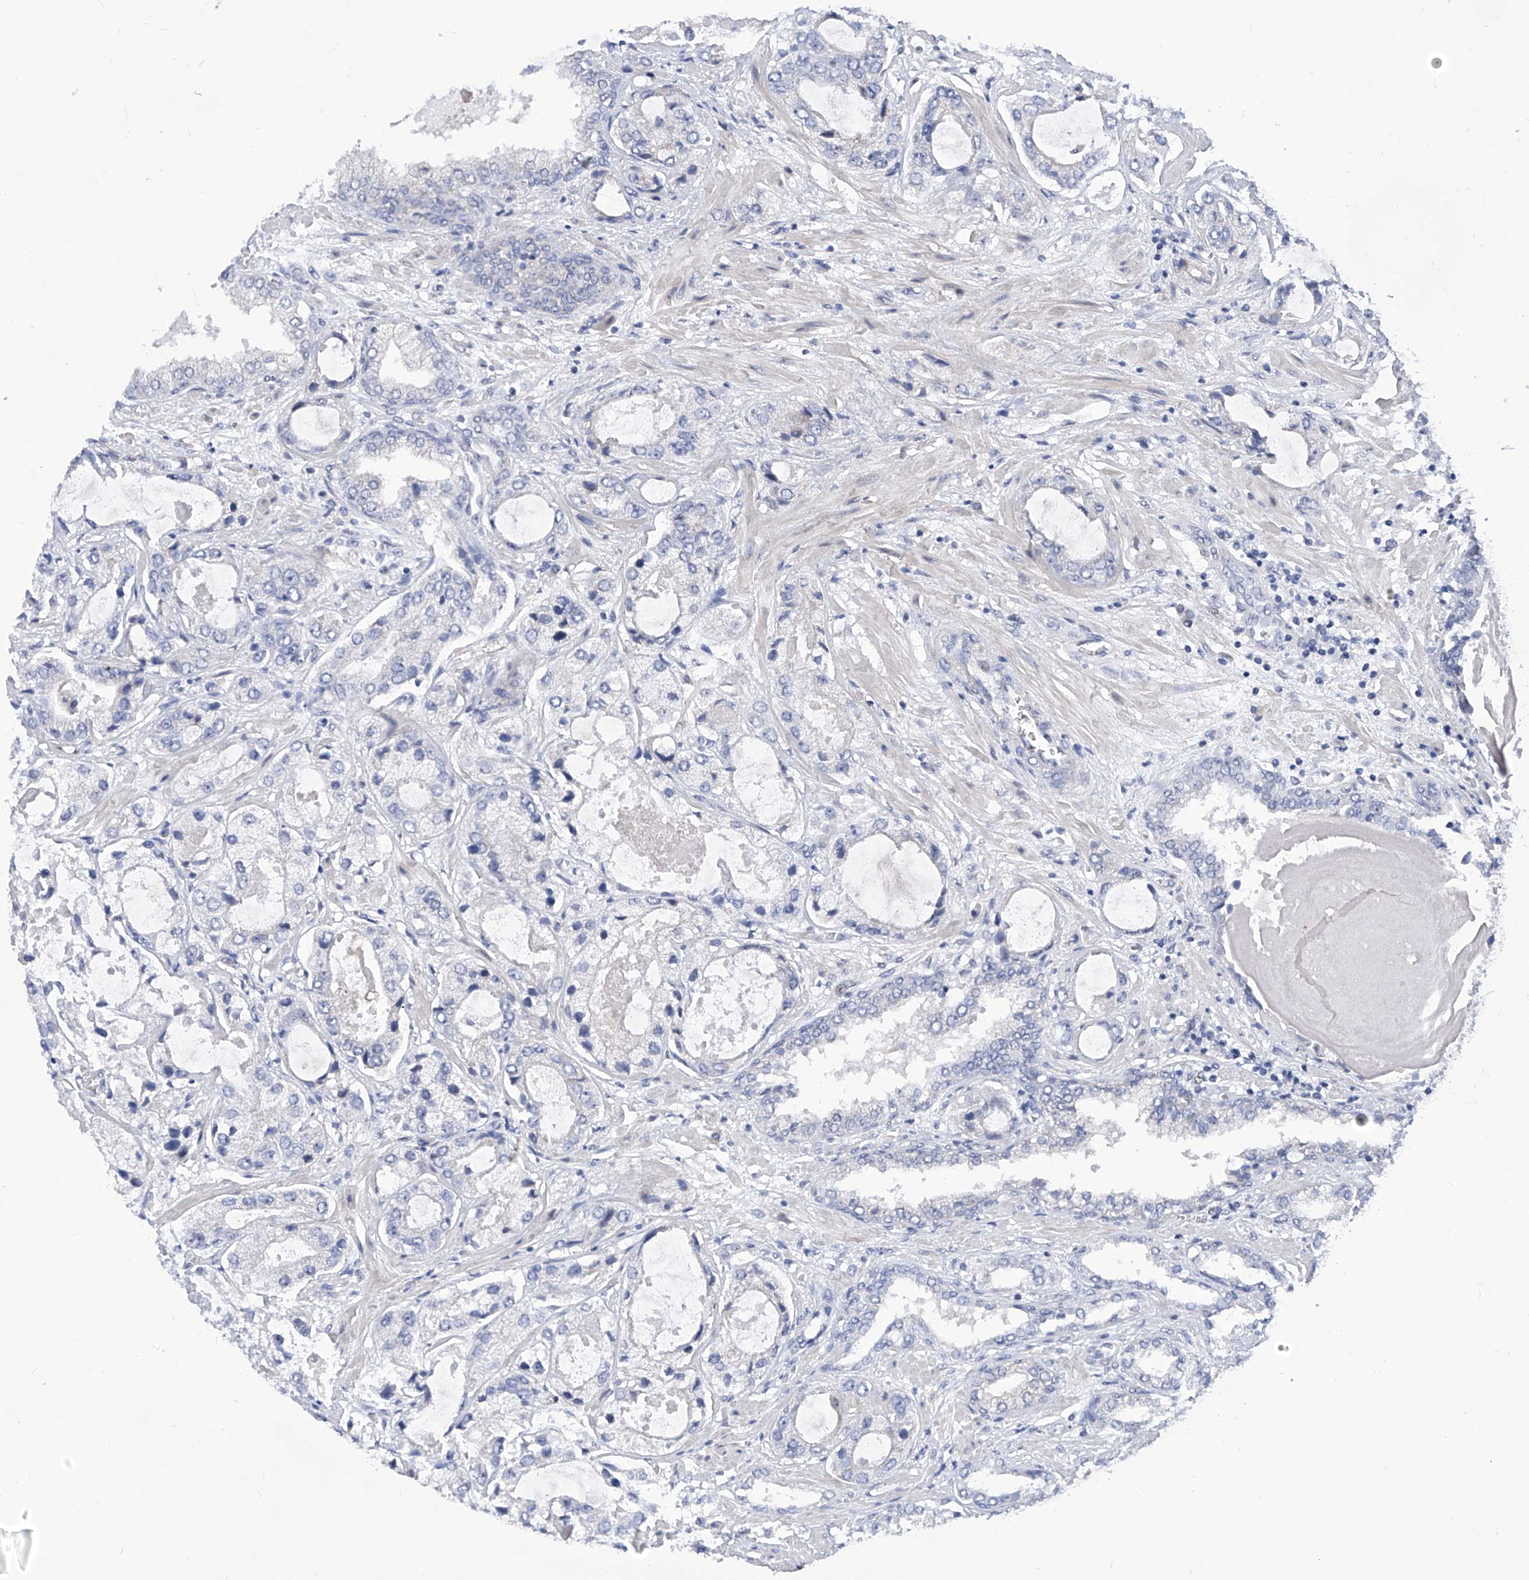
{"staining": {"intensity": "negative", "quantity": "none", "location": "none"}, "tissue": "prostate cancer", "cell_type": "Tumor cells", "image_type": "cancer", "snomed": [{"axis": "morphology", "description": "Normal tissue, NOS"}, {"axis": "morphology", "description": "Adenocarcinoma, High grade"}, {"axis": "topography", "description": "Prostate"}, {"axis": "topography", "description": "Peripheral nerve tissue"}], "caption": "Human prostate adenocarcinoma (high-grade) stained for a protein using immunohistochemistry reveals no staining in tumor cells.", "gene": "NUFIP1", "patient": {"sex": "male", "age": 59}}